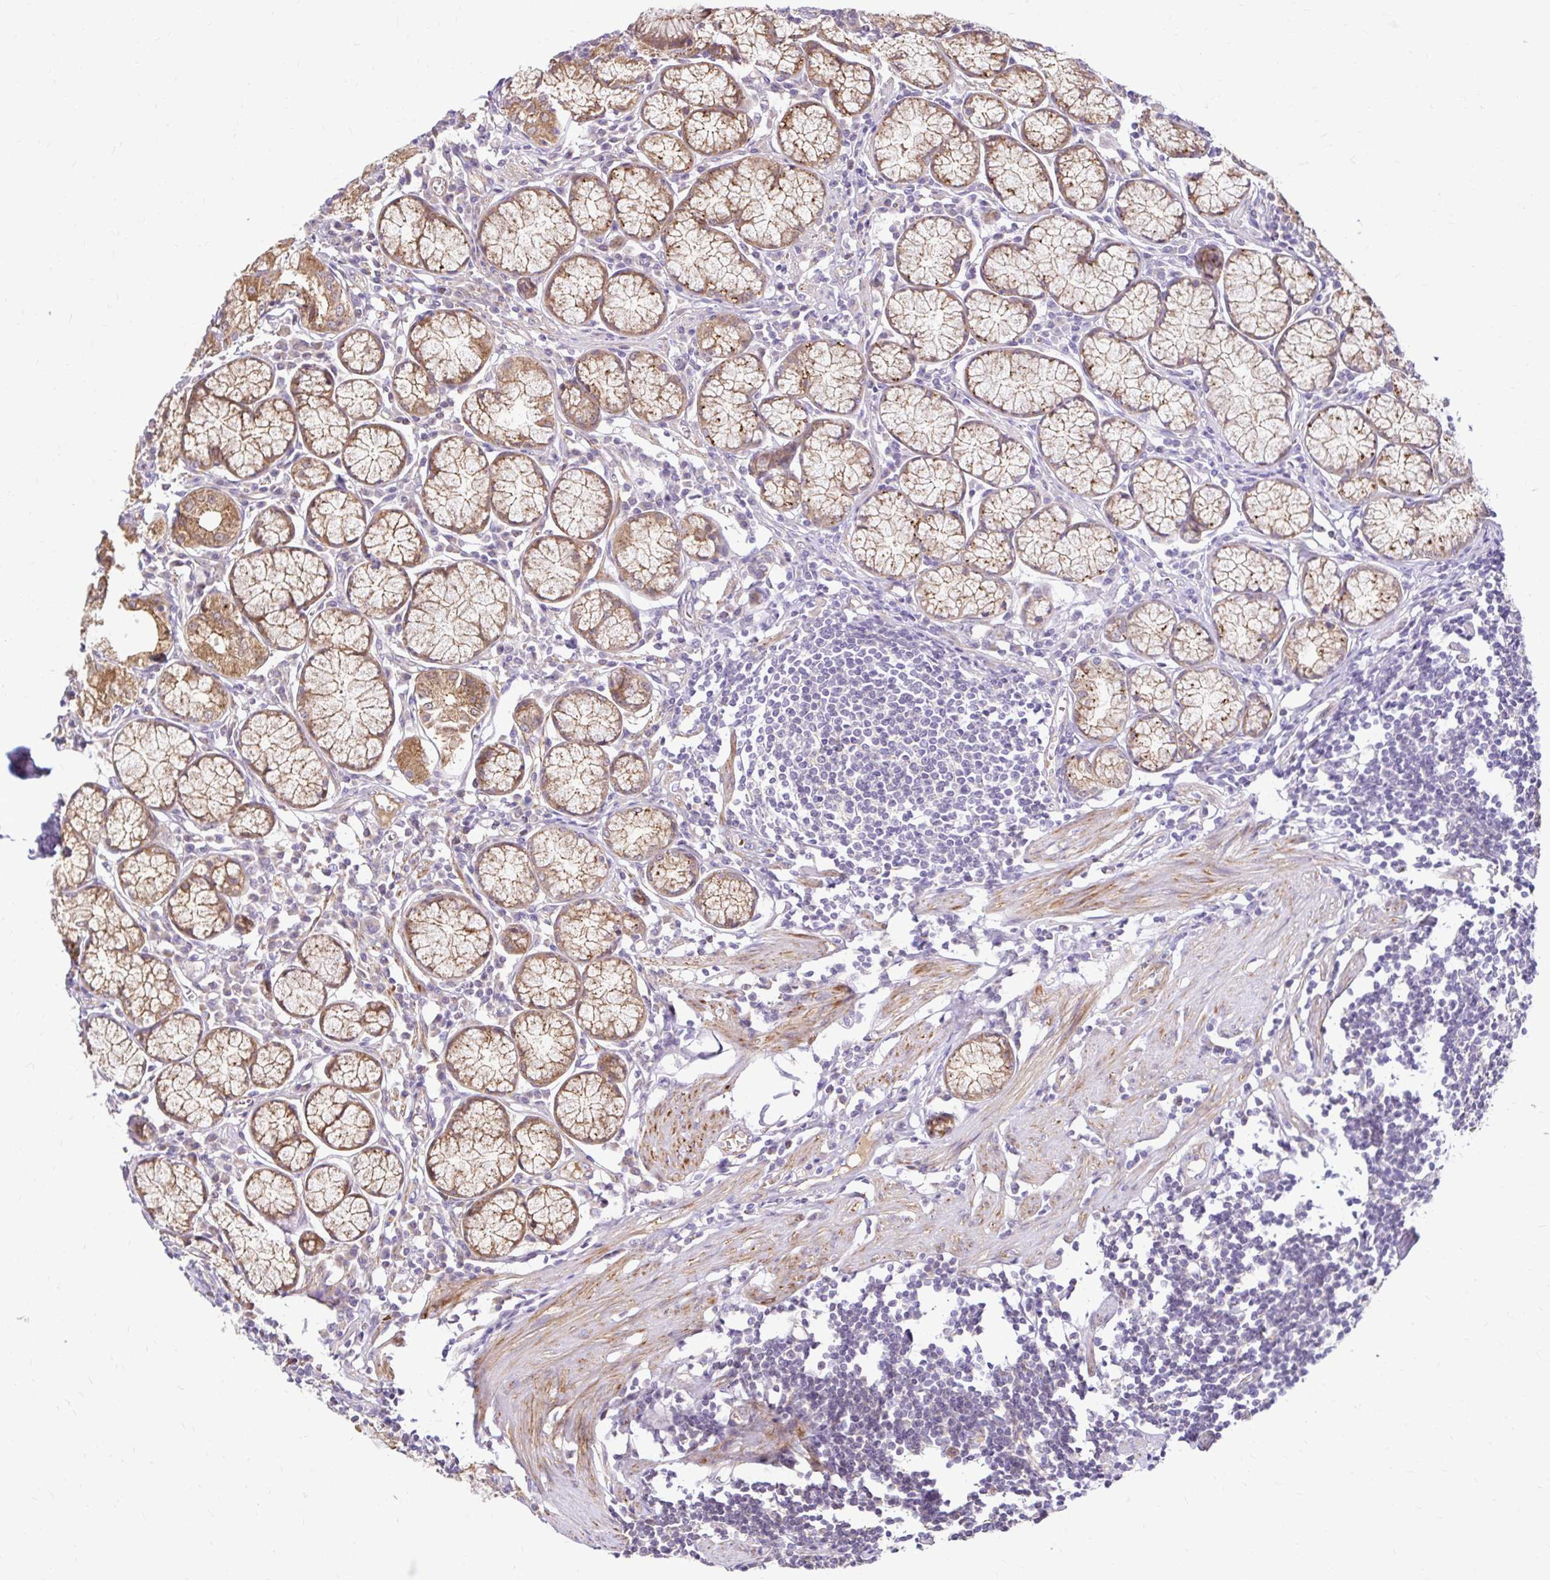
{"staining": {"intensity": "moderate", "quantity": ">75%", "location": "cytoplasmic/membranous"}, "tissue": "stomach", "cell_type": "Glandular cells", "image_type": "normal", "snomed": [{"axis": "morphology", "description": "Normal tissue, NOS"}, {"axis": "topography", "description": "Stomach"}], "caption": "High-power microscopy captured an IHC photomicrograph of normal stomach, revealing moderate cytoplasmic/membranous staining in approximately >75% of glandular cells.", "gene": "ARHGEF37", "patient": {"sex": "male", "age": 55}}